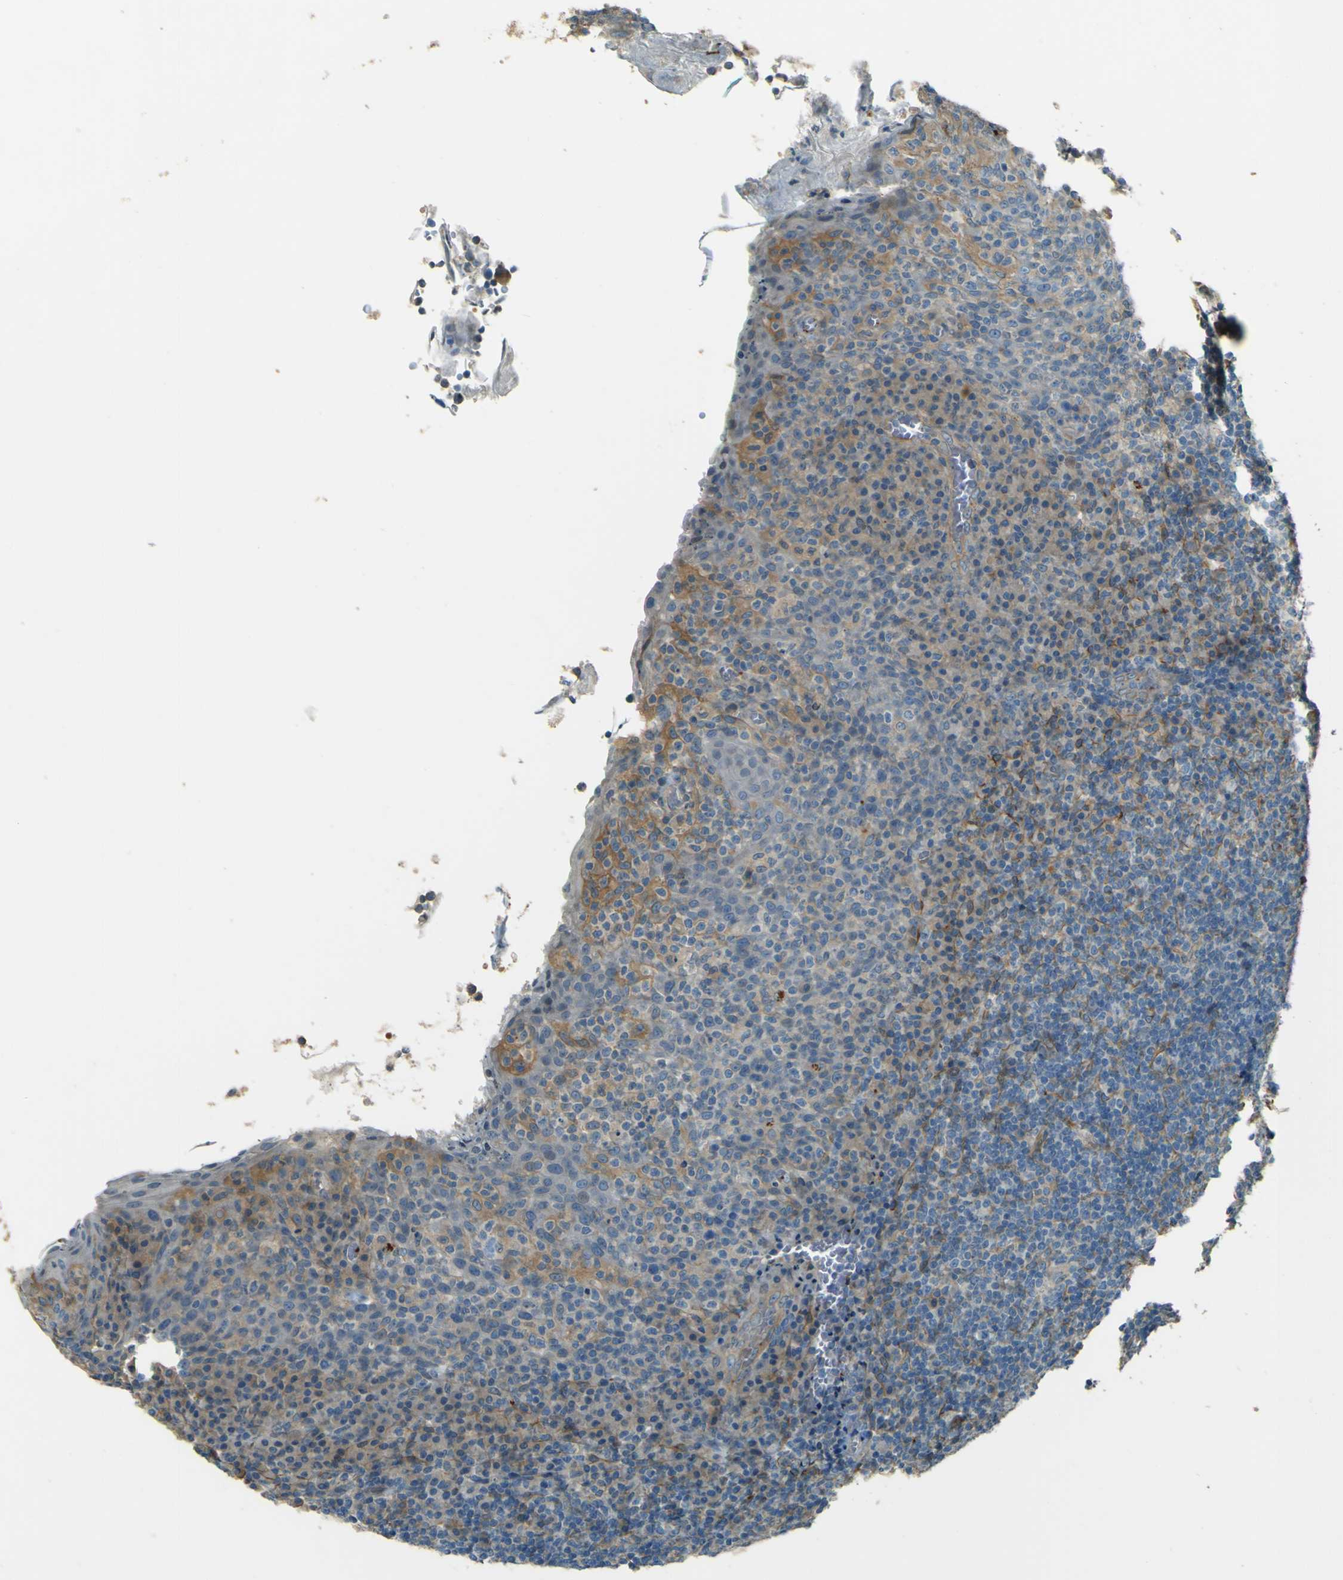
{"staining": {"intensity": "moderate", "quantity": "25%-75%", "location": "cytoplasmic/membranous"}, "tissue": "tonsil", "cell_type": "Germinal center cells", "image_type": "normal", "snomed": [{"axis": "morphology", "description": "Normal tissue, NOS"}, {"axis": "topography", "description": "Tonsil"}], "caption": "IHC (DAB (3,3'-diaminobenzidine)) staining of normal human tonsil demonstrates moderate cytoplasmic/membranous protein staining in about 25%-75% of germinal center cells. The staining was performed using DAB to visualize the protein expression in brown, while the nuclei were stained in blue with hematoxylin (Magnification: 20x).", "gene": "NEXN", "patient": {"sex": "male", "age": 17}}